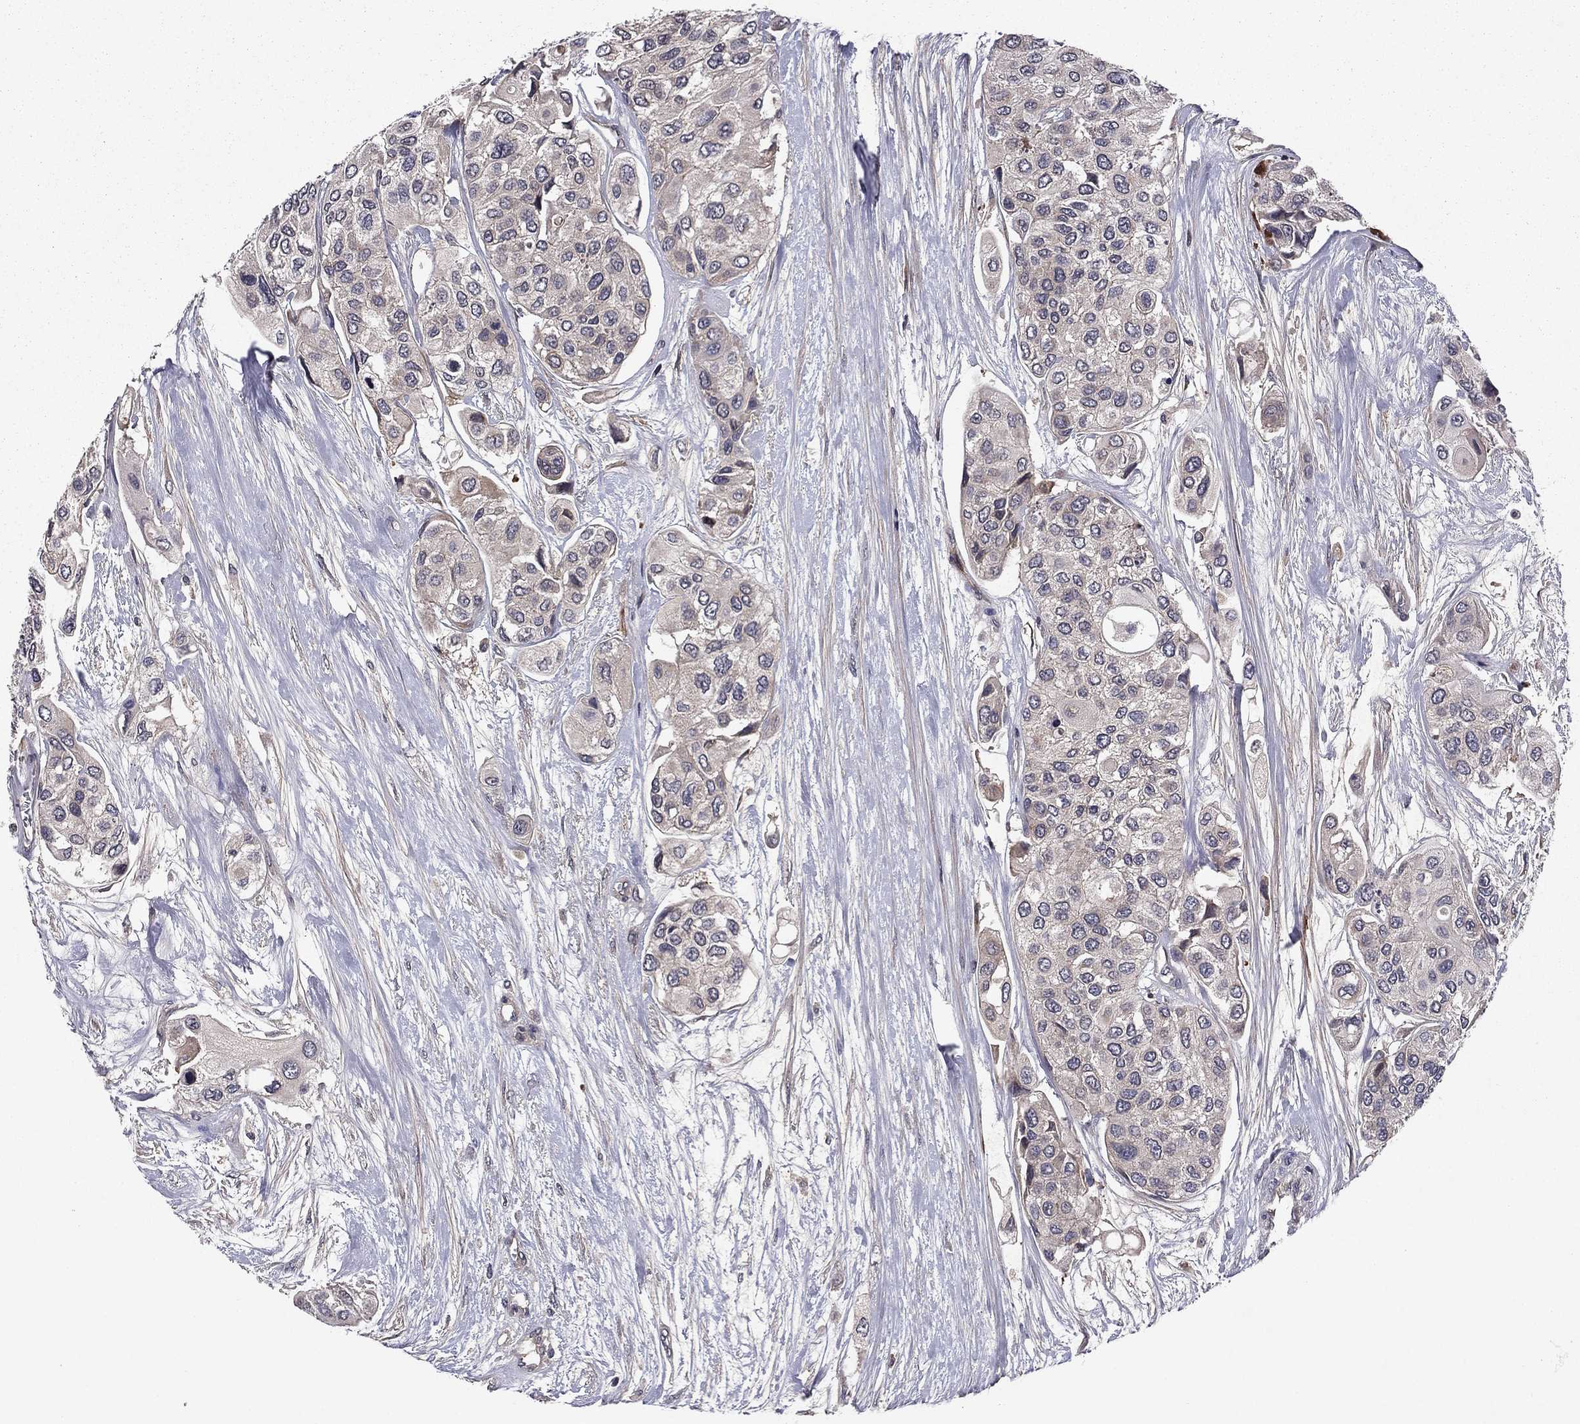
{"staining": {"intensity": "negative", "quantity": "none", "location": "none"}, "tissue": "urothelial cancer", "cell_type": "Tumor cells", "image_type": "cancer", "snomed": [{"axis": "morphology", "description": "Urothelial carcinoma, High grade"}, {"axis": "topography", "description": "Urinary bladder"}], "caption": "An immunohistochemistry (IHC) histopathology image of urothelial cancer is shown. There is no staining in tumor cells of urothelial cancer. The staining was performed using DAB to visualize the protein expression in brown, while the nuclei were stained in blue with hematoxylin (Magnification: 20x).", "gene": "PROS1", "patient": {"sex": "male", "age": 77}}